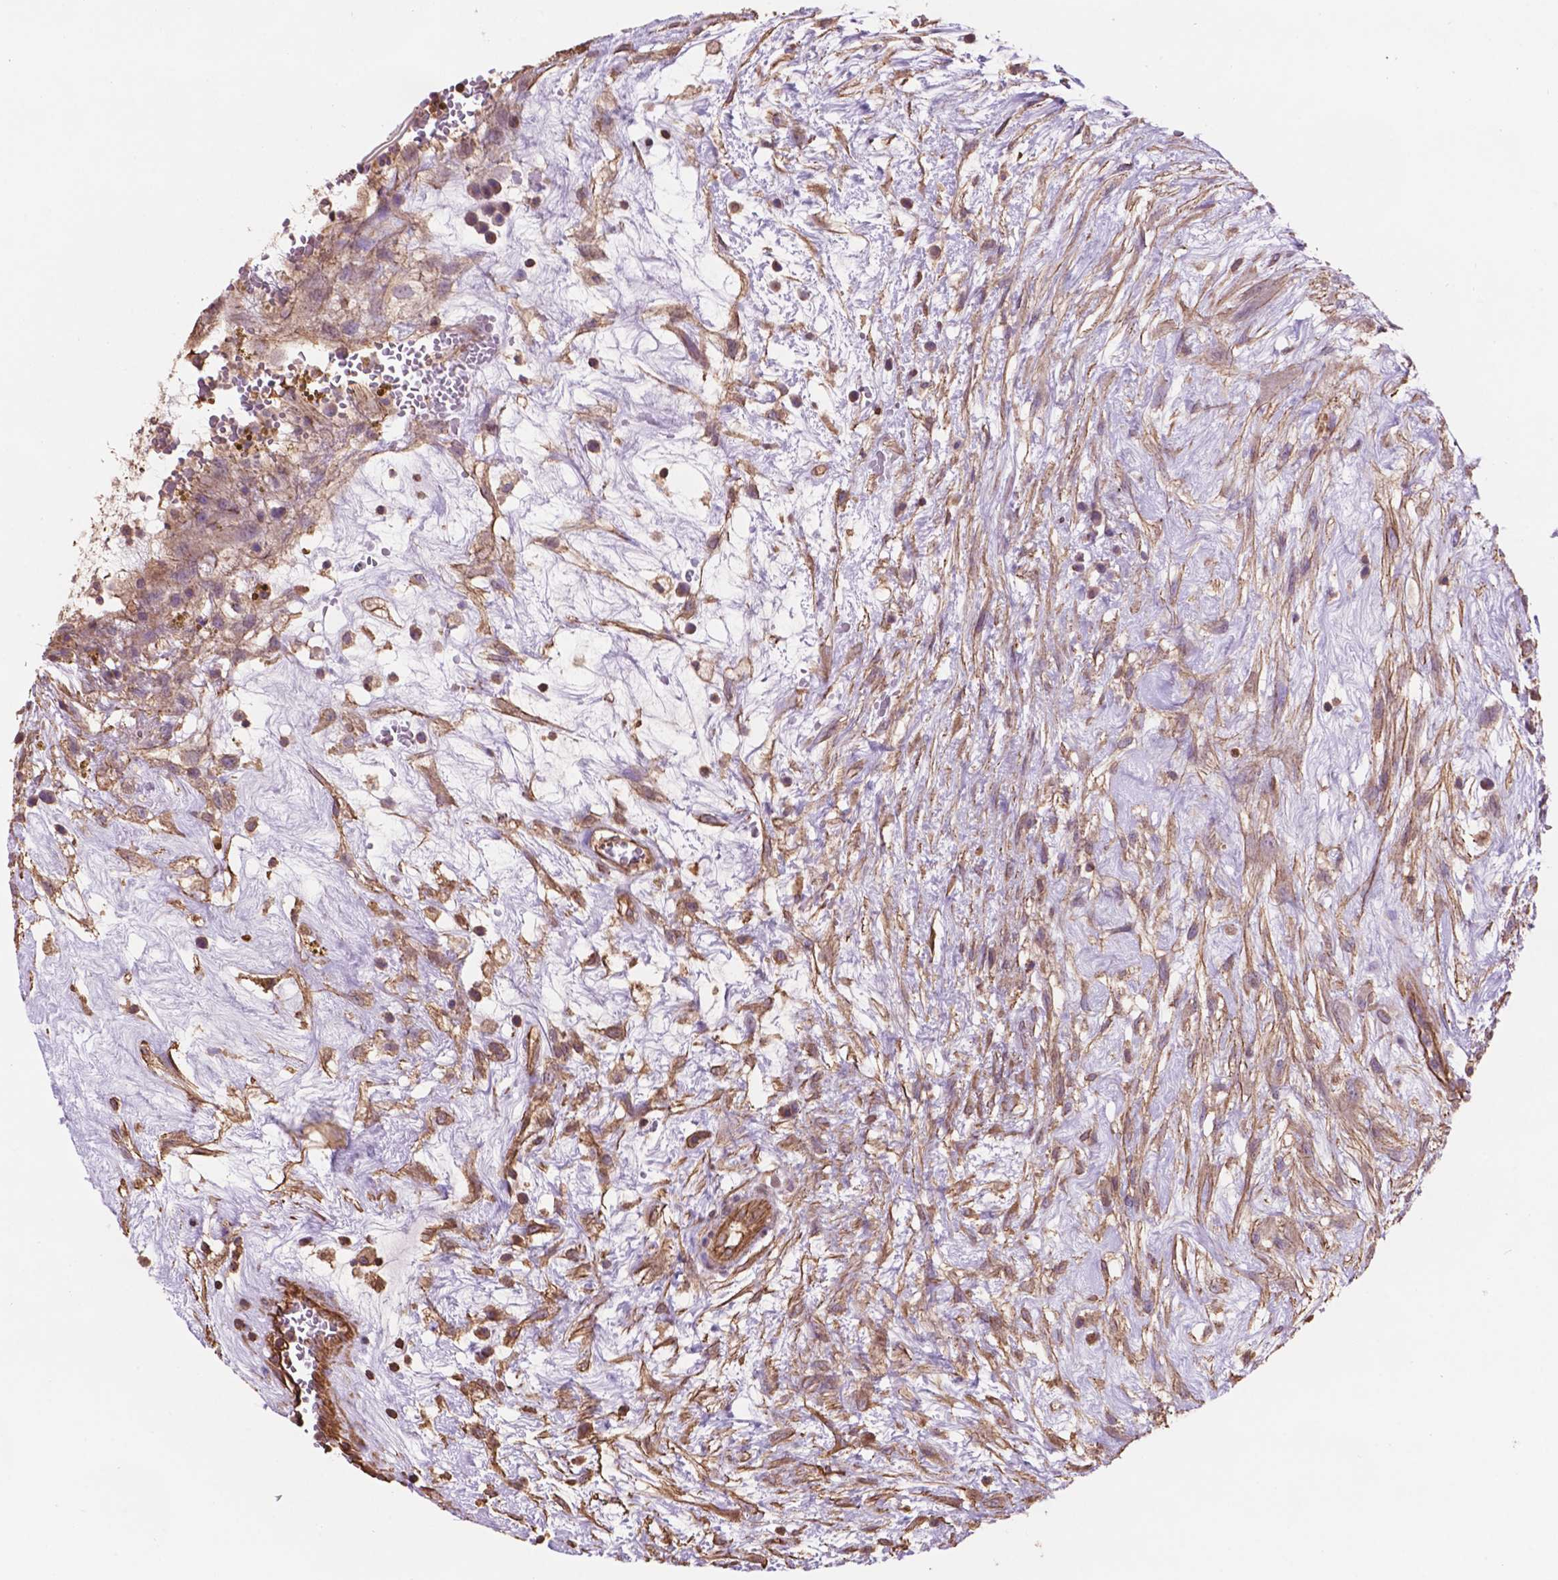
{"staining": {"intensity": "negative", "quantity": "none", "location": "none"}, "tissue": "testis cancer", "cell_type": "Tumor cells", "image_type": "cancer", "snomed": [{"axis": "morphology", "description": "Normal tissue, NOS"}, {"axis": "morphology", "description": "Carcinoma, Embryonal, NOS"}, {"axis": "topography", "description": "Testis"}], "caption": "The IHC histopathology image has no significant positivity in tumor cells of testis embryonal carcinoma tissue. Nuclei are stained in blue.", "gene": "NIPA2", "patient": {"sex": "male", "age": 32}}